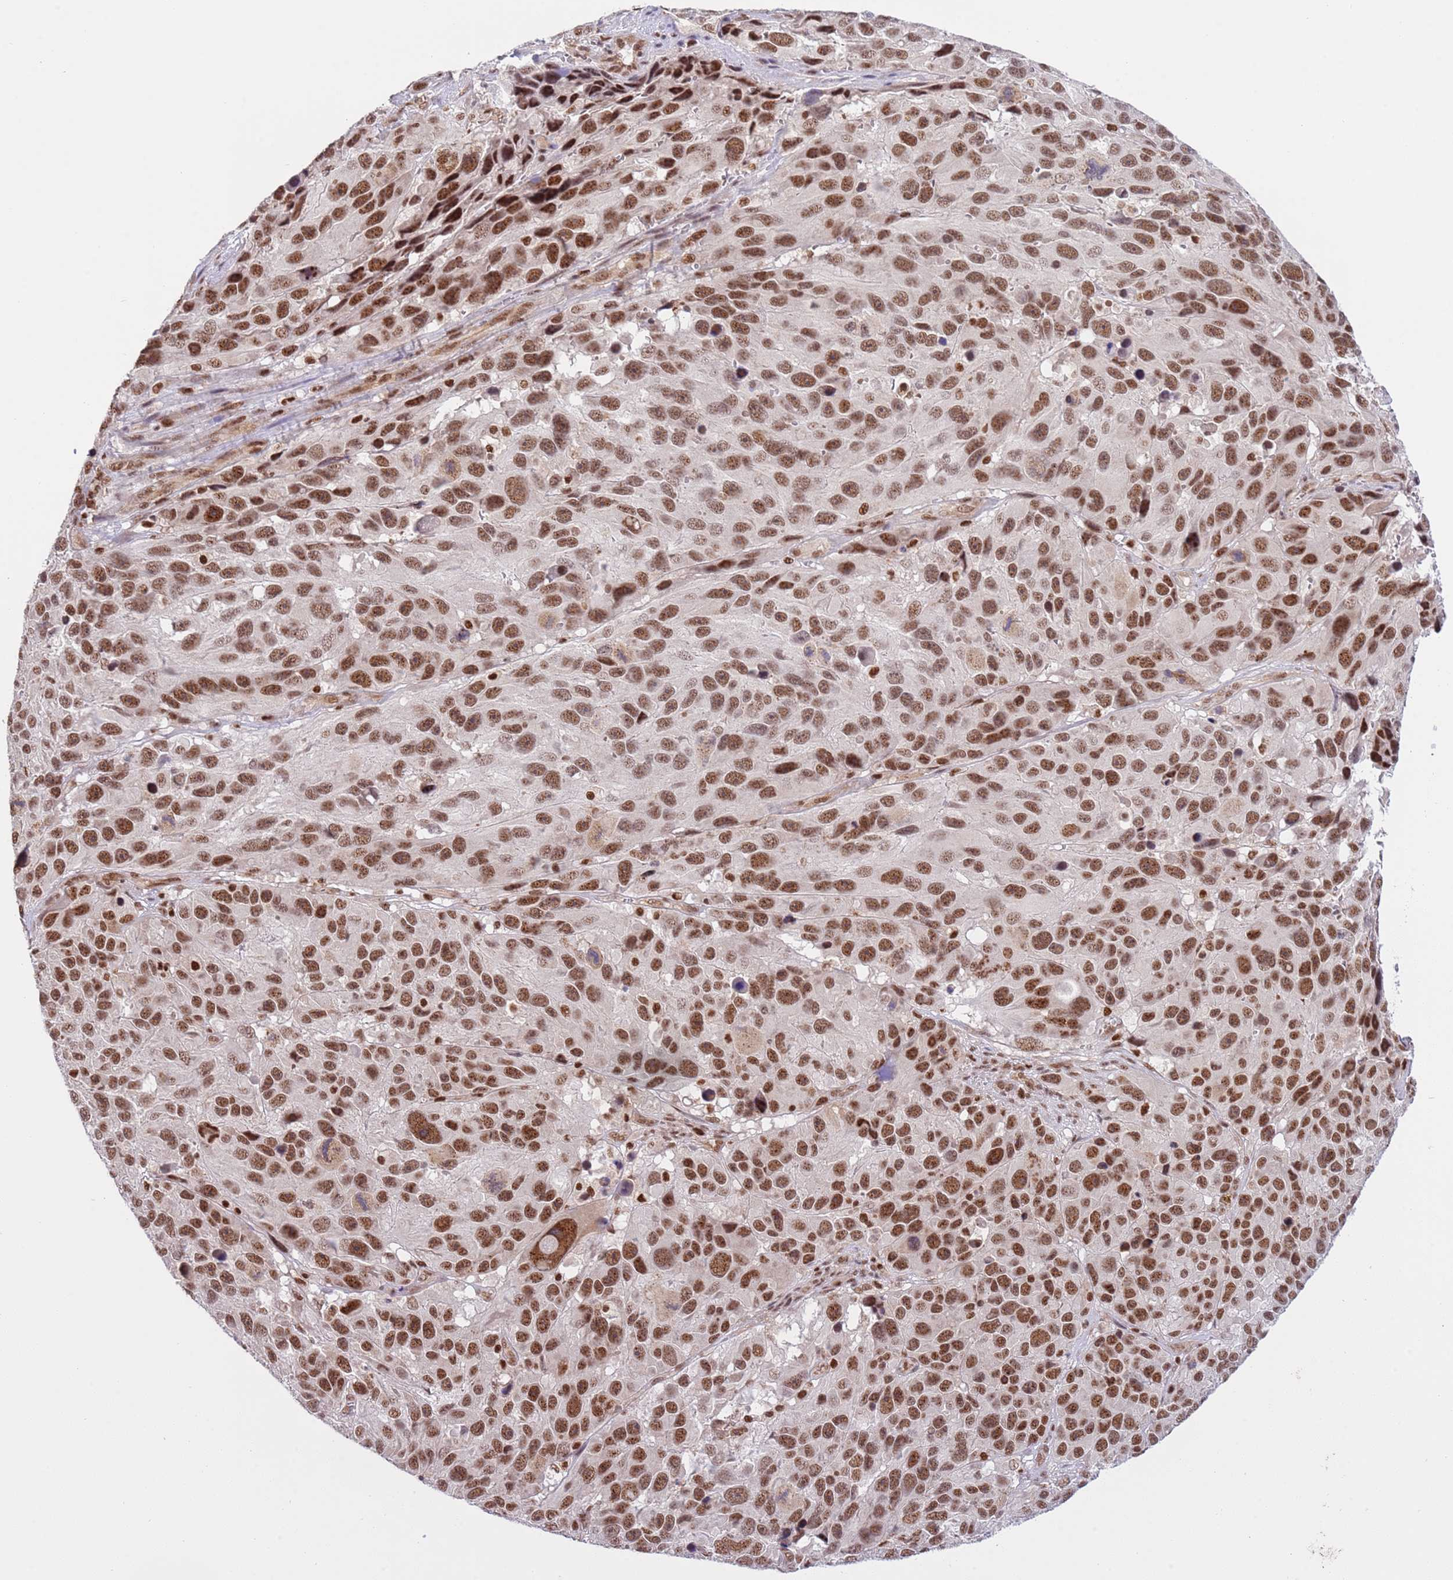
{"staining": {"intensity": "strong", "quantity": ">75%", "location": "nuclear"}, "tissue": "melanoma", "cell_type": "Tumor cells", "image_type": "cancer", "snomed": [{"axis": "morphology", "description": "Malignant melanoma, NOS"}, {"axis": "topography", "description": "Skin"}], "caption": "Malignant melanoma stained for a protein (brown) exhibits strong nuclear positive staining in approximately >75% of tumor cells.", "gene": "PRPF6", "patient": {"sex": "male", "age": 84}}